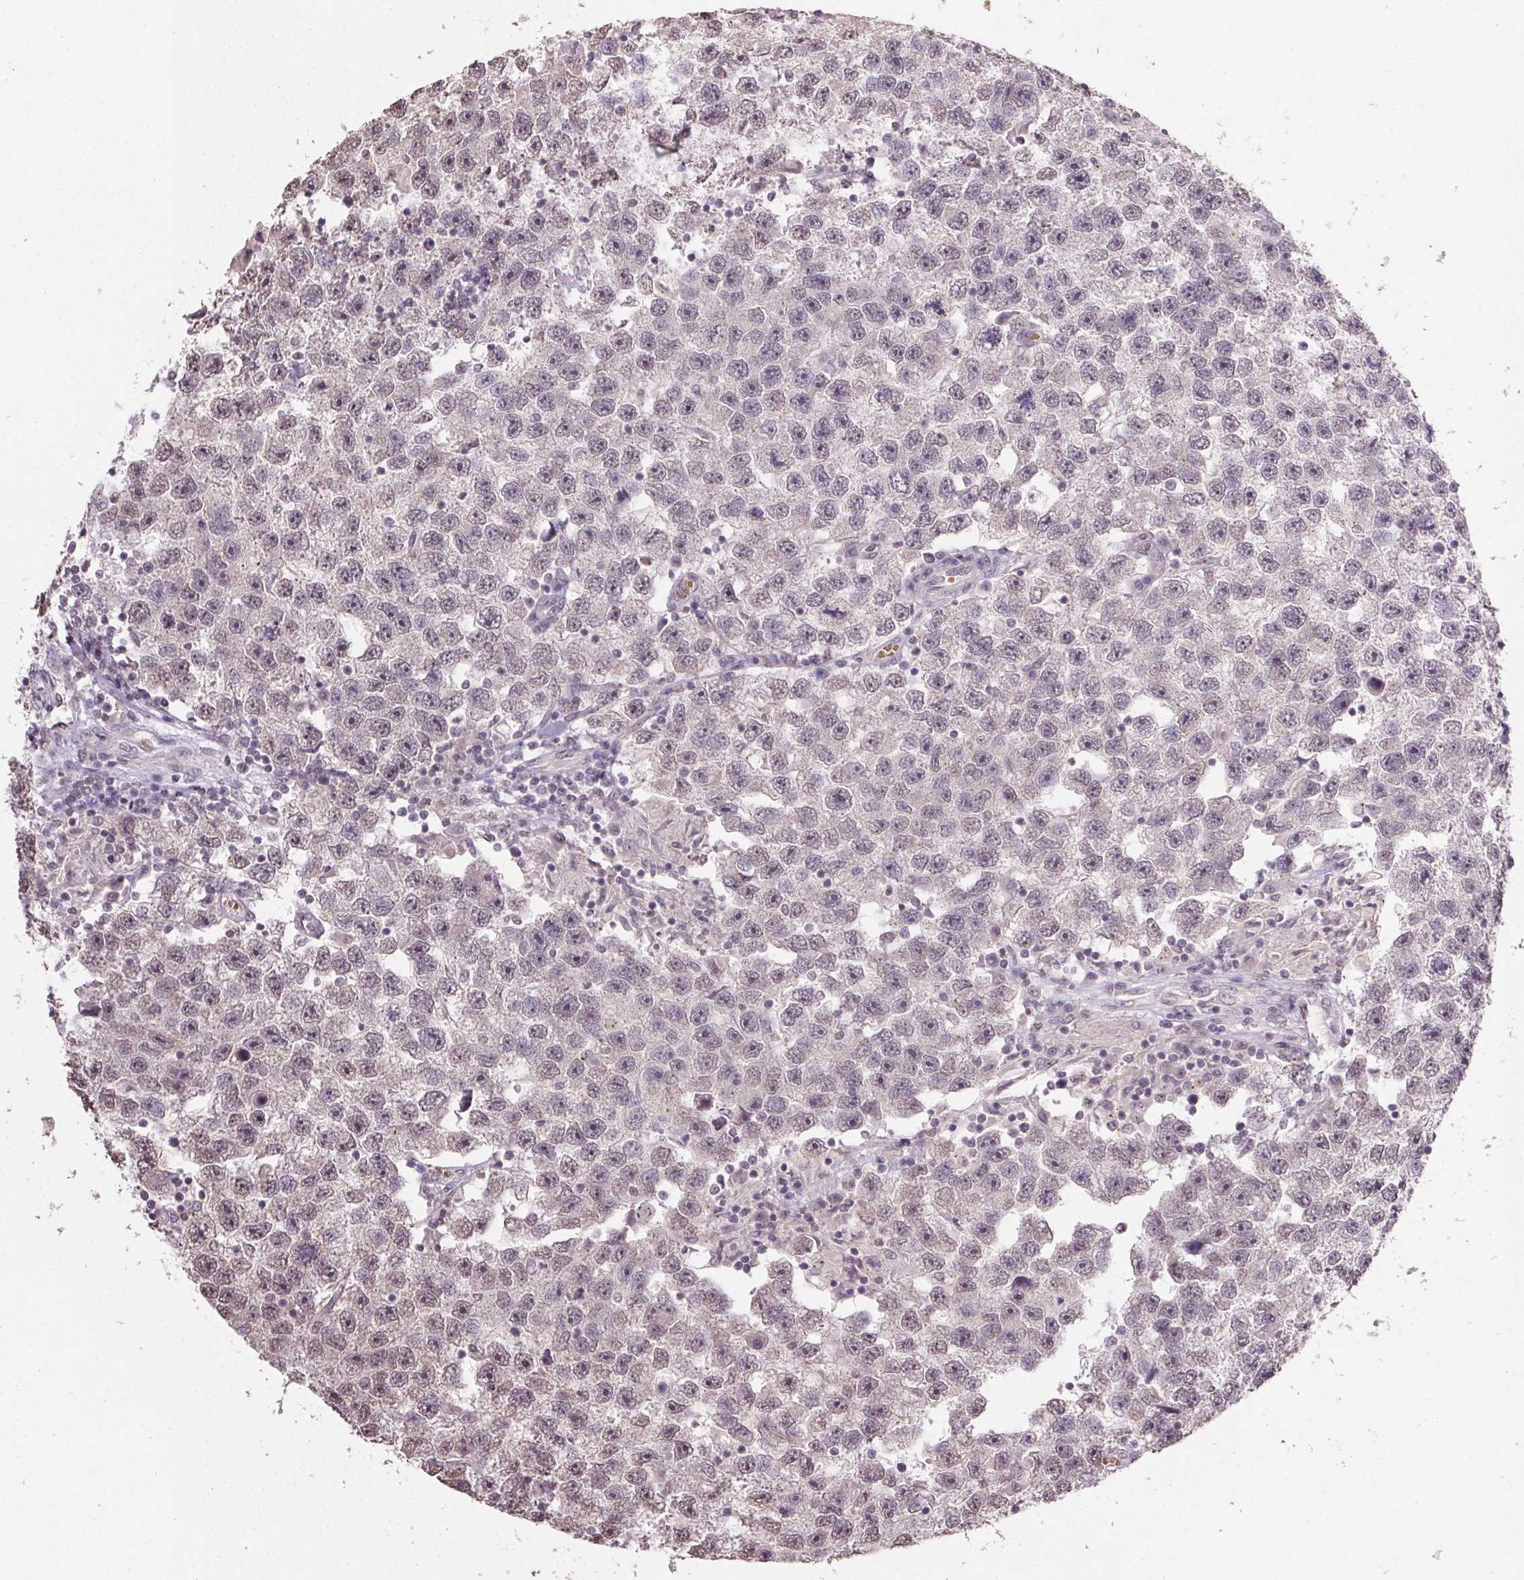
{"staining": {"intensity": "weak", "quantity": "25%-75%", "location": "cytoplasmic/membranous,nuclear"}, "tissue": "testis cancer", "cell_type": "Tumor cells", "image_type": "cancer", "snomed": [{"axis": "morphology", "description": "Seminoma, NOS"}, {"axis": "topography", "description": "Testis"}], "caption": "High-magnification brightfield microscopy of testis cancer (seminoma) stained with DAB (brown) and counterstained with hematoxylin (blue). tumor cells exhibit weak cytoplasmic/membranous and nuclear positivity is present in approximately25%-75% of cells.", "gene": "PPP4R4", "patient": {"sex": "male", "age": 26}}